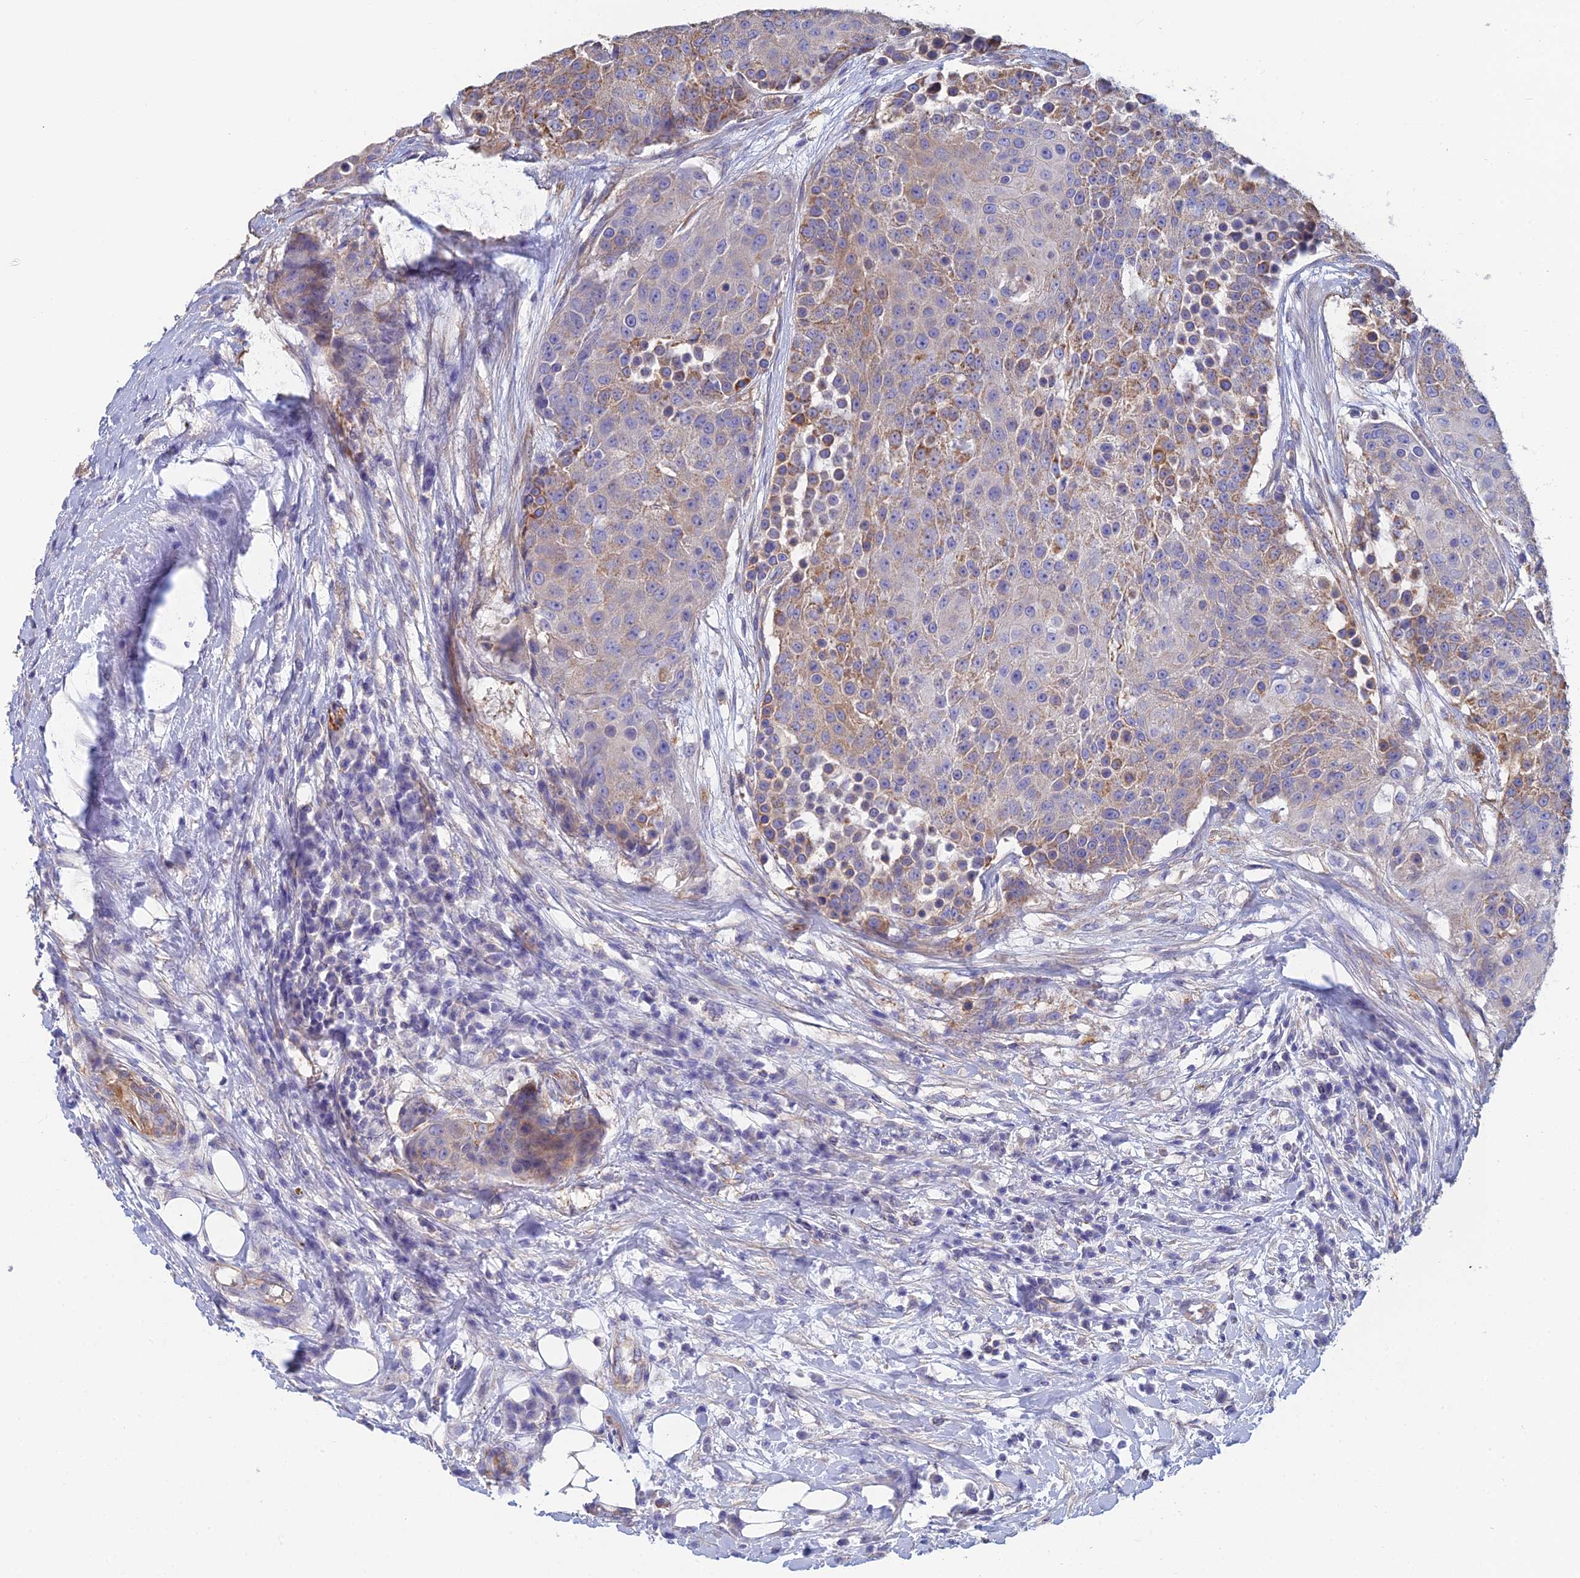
{"staining": {"intensity": "moderate", "quantity": "25%-75%", "location": "cytoplasmic/membranous"}, "tissue": "urothelial cancer", "cell_type": "Tumor cells", "image_type": "cancer", "snomed": [{"axis": "morphology", "description": "Urothelial carcinoma, High grade"}, {"axis": "topography", "description": "Urinary bladder"}], "caption": "IHC photomicrograph of human high-grade urothelial carcinoma stained for a protein (brown), which reveals medium levels of moderate cytoplasmic/membranous staining in approximately 25%-75% of tumor cells.", "gene": "PCDHA5", "patient": {"sex": "female", "age": 63}}